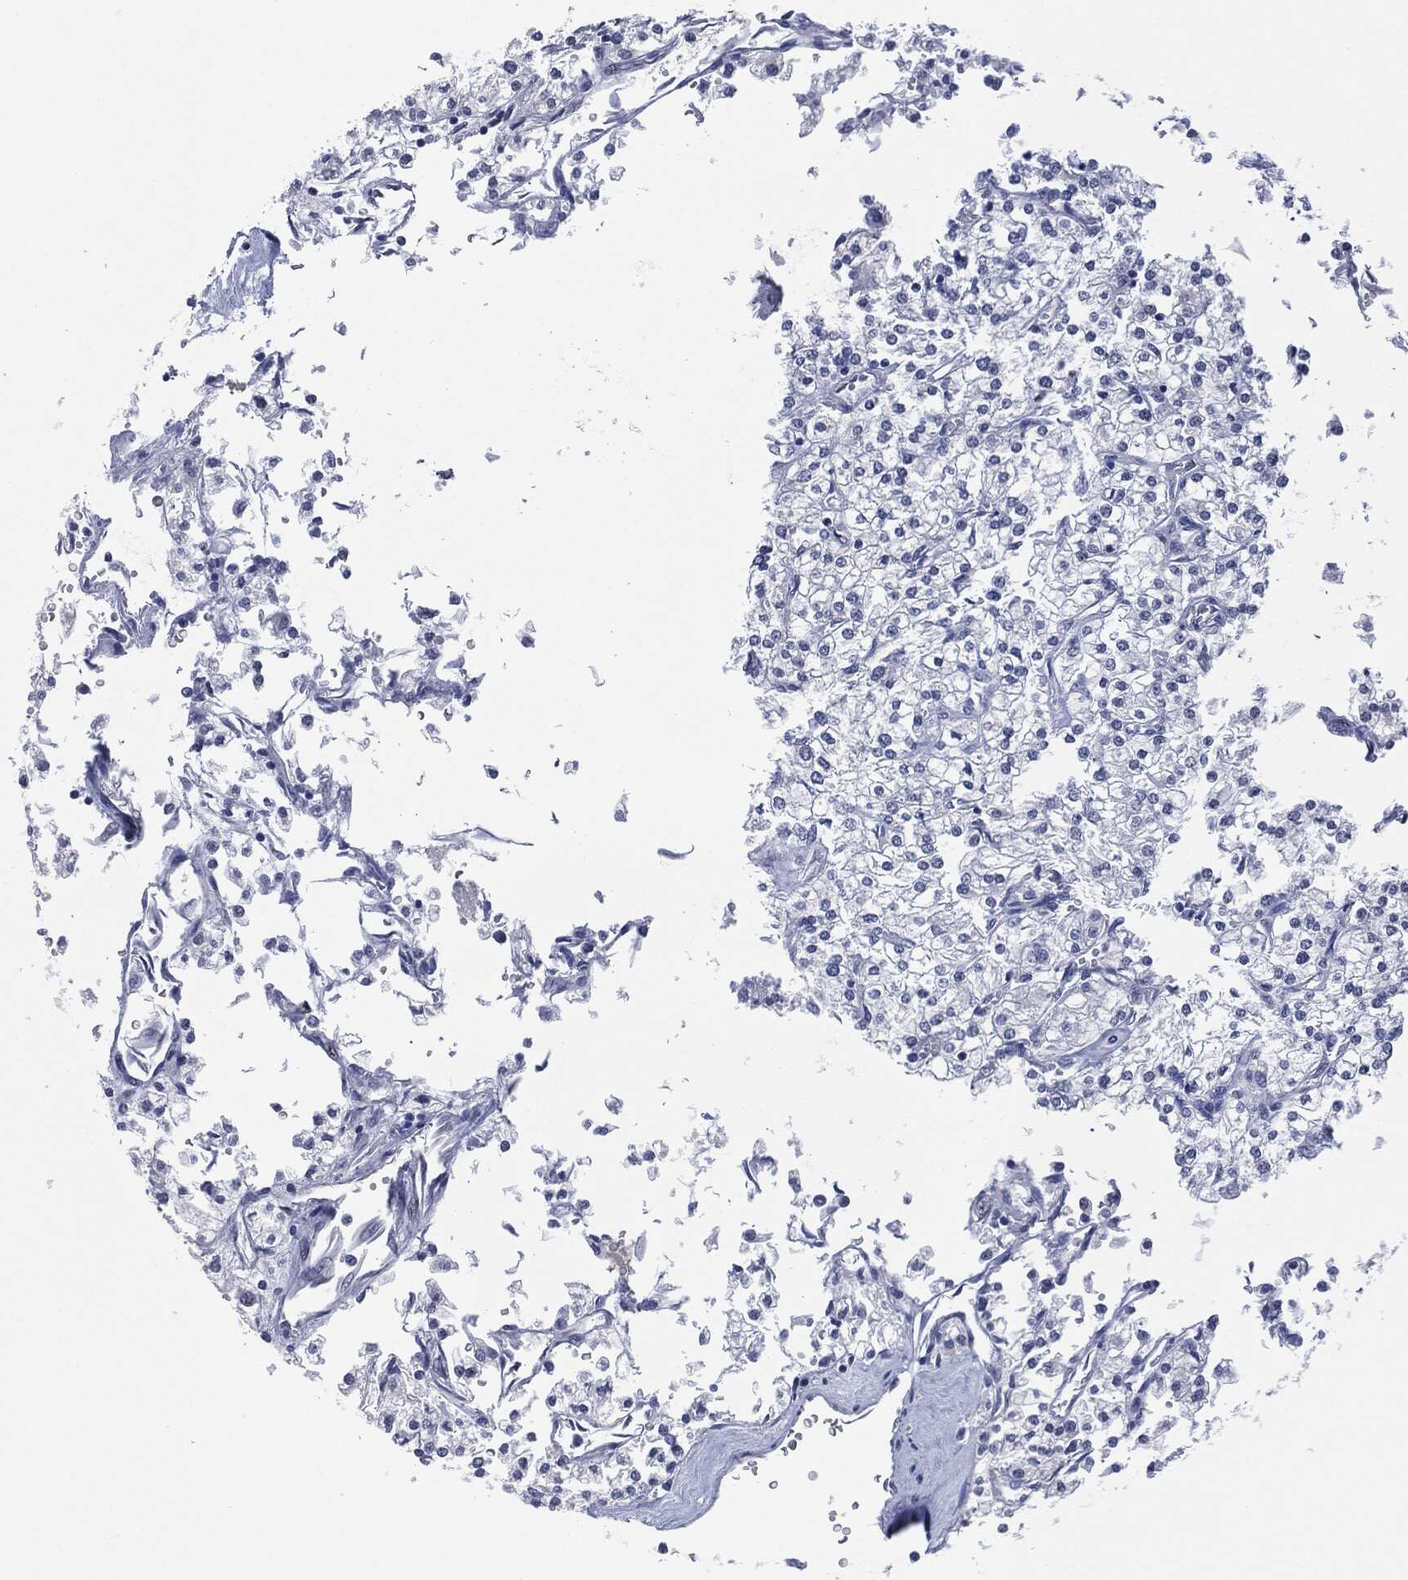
{"staining": {"intensity": "negative", "quantity": "none", "location": "none"}, "tissue": "renal cancer", "cell_type": "Tumor cells", "image_type": "cancer", "snomed": [{"axis": "morphology", "description": "Adenocarcinoma, NOS"}, {"axis": "topography", "description": "Kidney"}], "caption": "IHC histopathology image of human renal cancer stained for a protein (brown), which displays no staining in tumor cells.", "gene": "MUC16", "patient": {"sex": "male", "age": 80}}